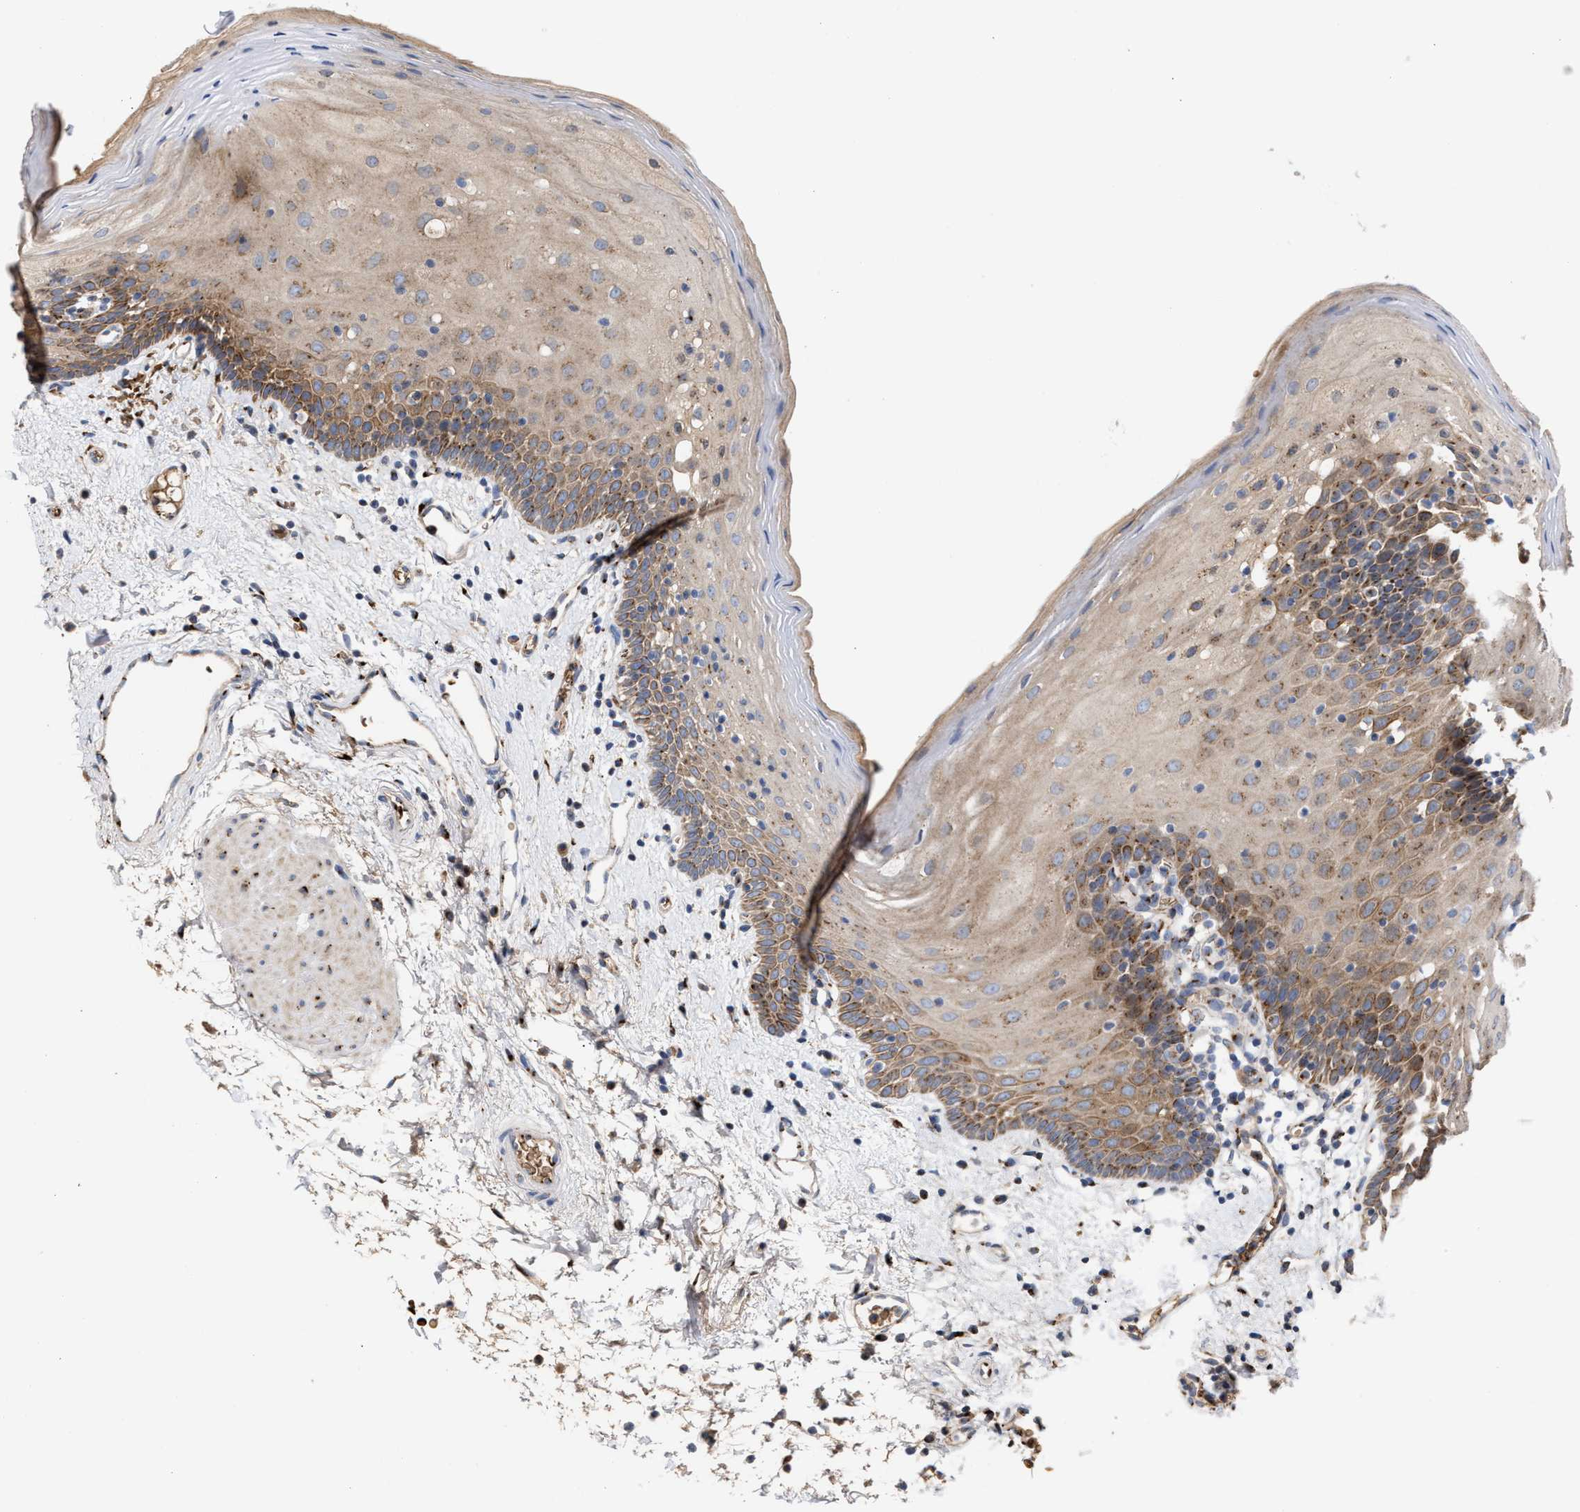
{"staining": {"intensity": "moderate", "quantity": ">75%", "location": "cytoplasmic/membranous"}, "tissue": "oral mucosa", "cell_type": "Squamous epithelial cells", "image_type": "normal", "snomed": [{"axis": "morphology", "description": "Normal tissue, NOS"}, {"axis": "topography", "description": "Oral tissue"}], "caption": "DAB (3,3'-diaminobenzidine) immunohistochemical staining of benign oral mucosa reveals moderate cytoplasmic/membranous protein positivity in approximately >75% of squamous epithelial cells.", "gene": "CCL2", "patient": {"sex": "male", "age": 66}}